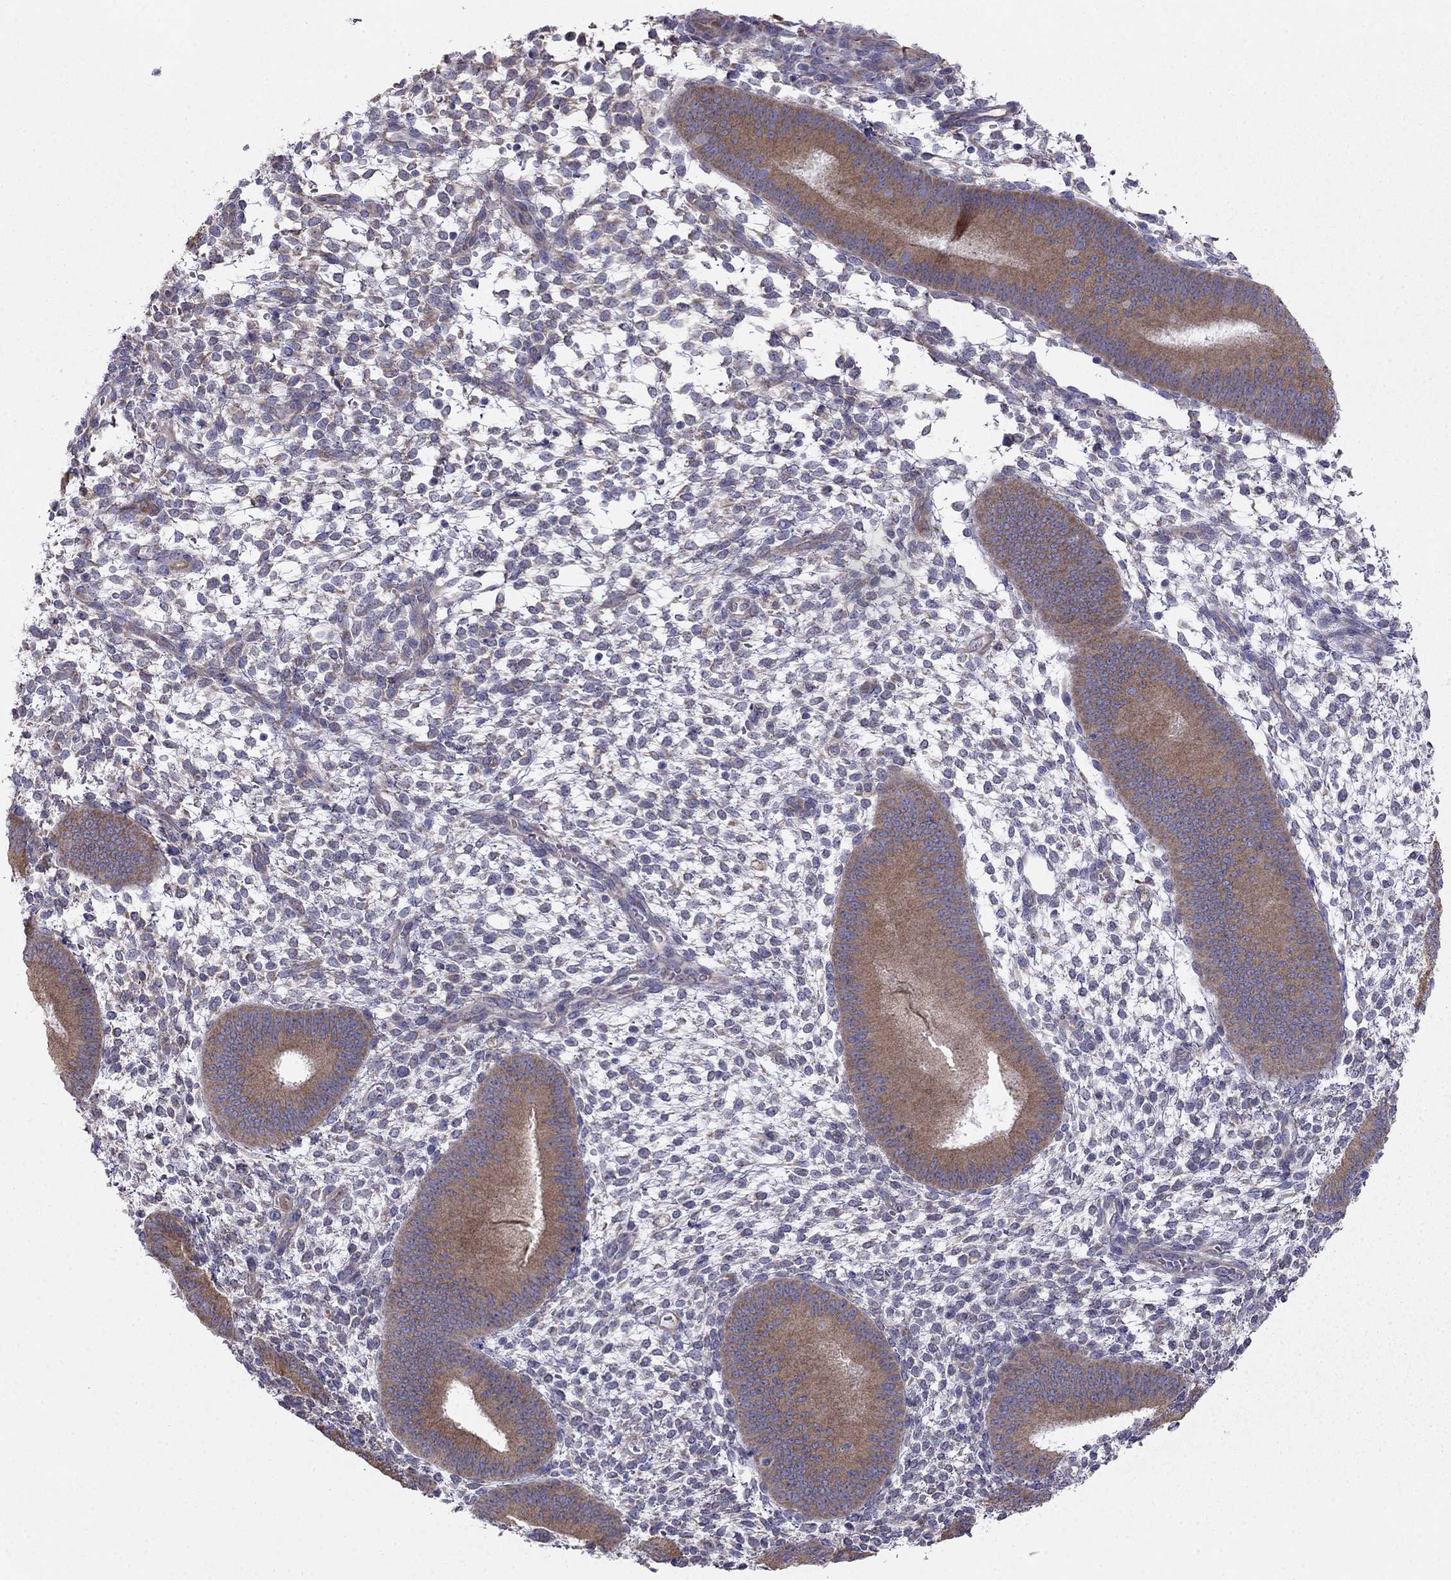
{"staining": {"intensity": "negative", "quantity": "none", "location": "none"}, "tissue": "endometrium", "cell_type": "Cells in endometrial stroma", "image_type": "normal", "snomed": [{"axis": "morphology", "description": "Normal tissue, NOS"}, {"axis": "topography", "description": "Endometrium"}], "caption": "Immunohistochemistry (IHC) image of unremarkable endometrium: endometrium stained with DAB (3,3'-diaminobenzidine) shows no significant protein staining in cells in endometrial stroma.", "gene": "LONRF2", "patient": {"sex": "female", "age": 39}}